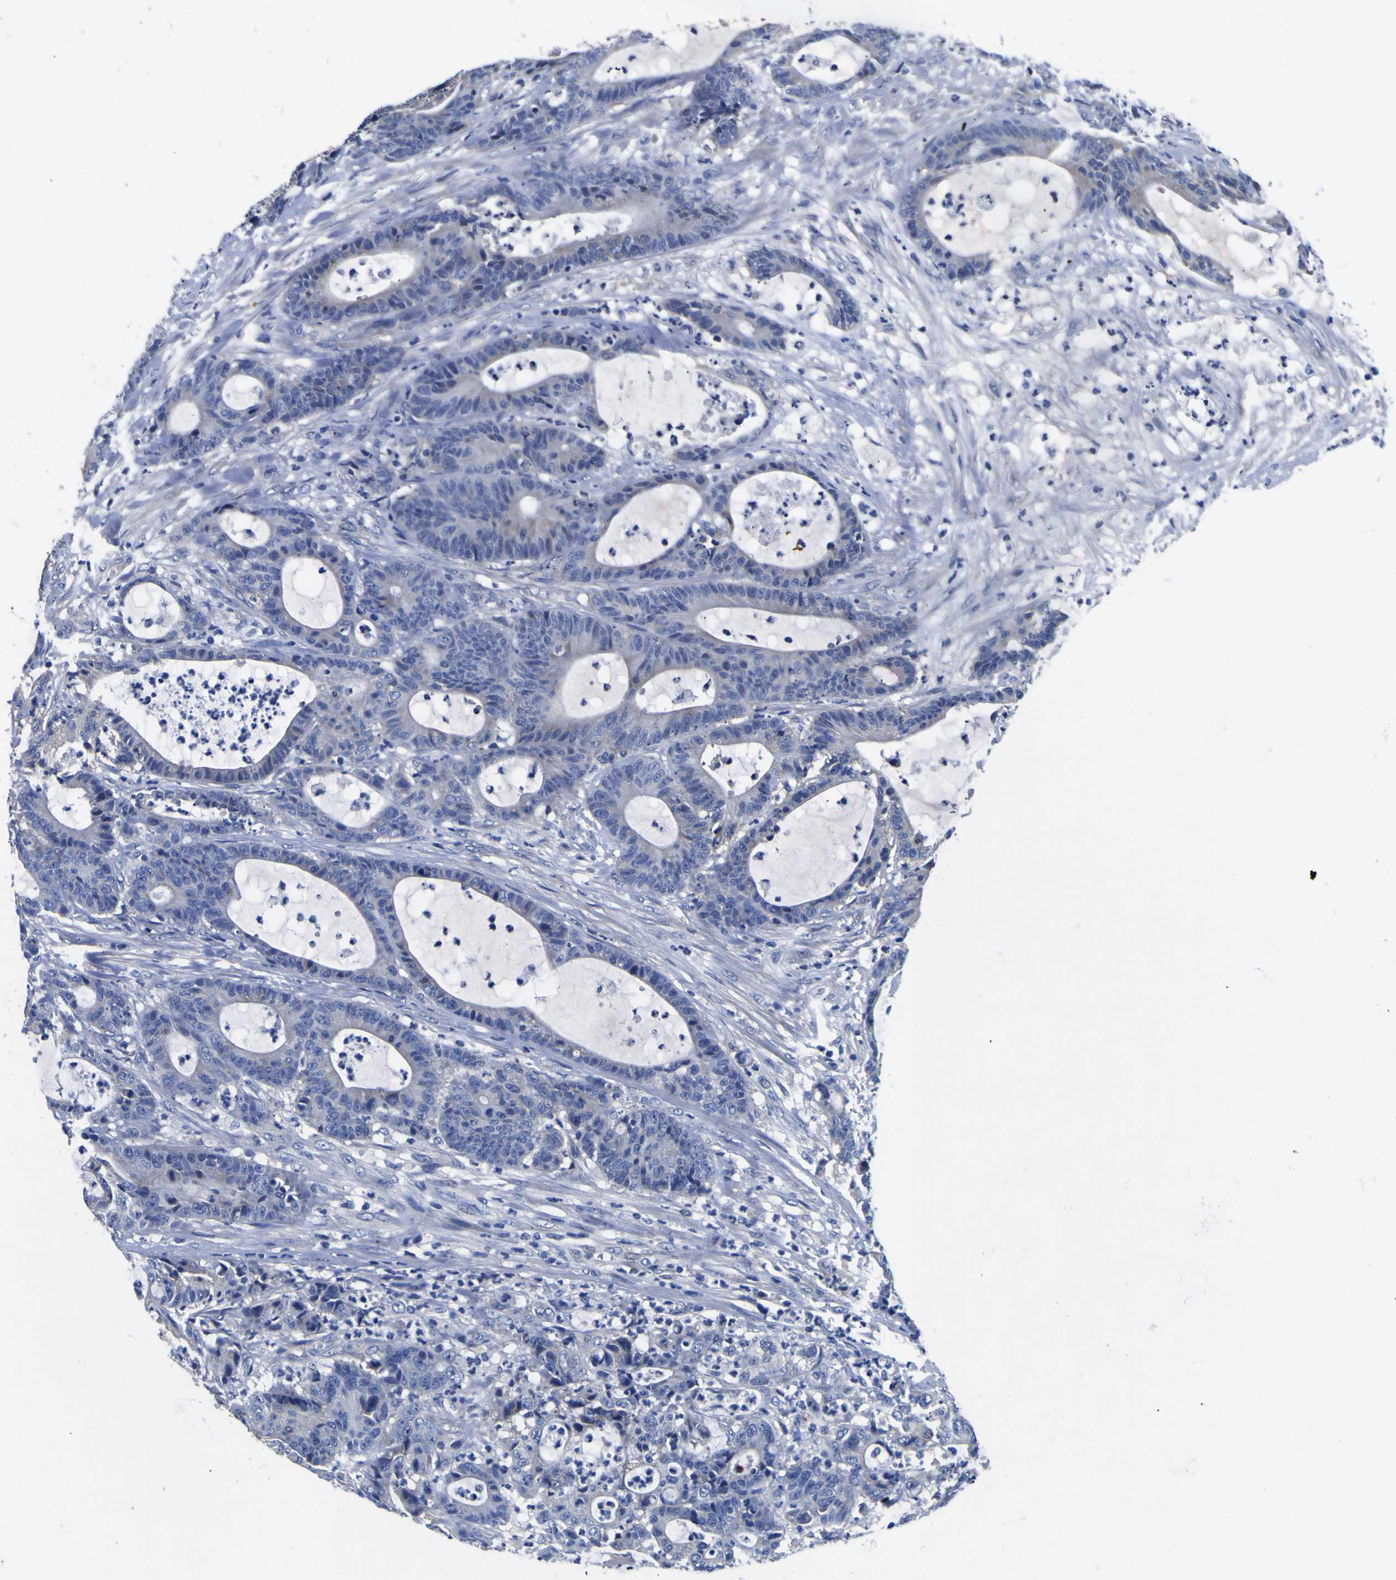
{"staining": {"intensity": "negative", "quantity": "none", "location": "none"}, "tissue": "colorectal cancer", "cell_type": "Tumor cells", "image_type": "cancer", "snomed": [{"axis": "morphology", "description": "Adenocarcinoma, NOS"}, {"axis": "topography", "description": "Colon"}], "caption": "This micrograph is of colorectal cancer (adenocarcinoma) stained with immunohistochemistry (IHC) to label a protein in brown with the nuclei are counter-stained blue. There is no expression in tumor cells. (Stains: DAB immunohistochemistry (IHC) with hematoxylin counter stain, Microscopy: brightfield microscopy at high magnification).", "gene": "VASN", "patient": {"sex": "female", "age": 84}}